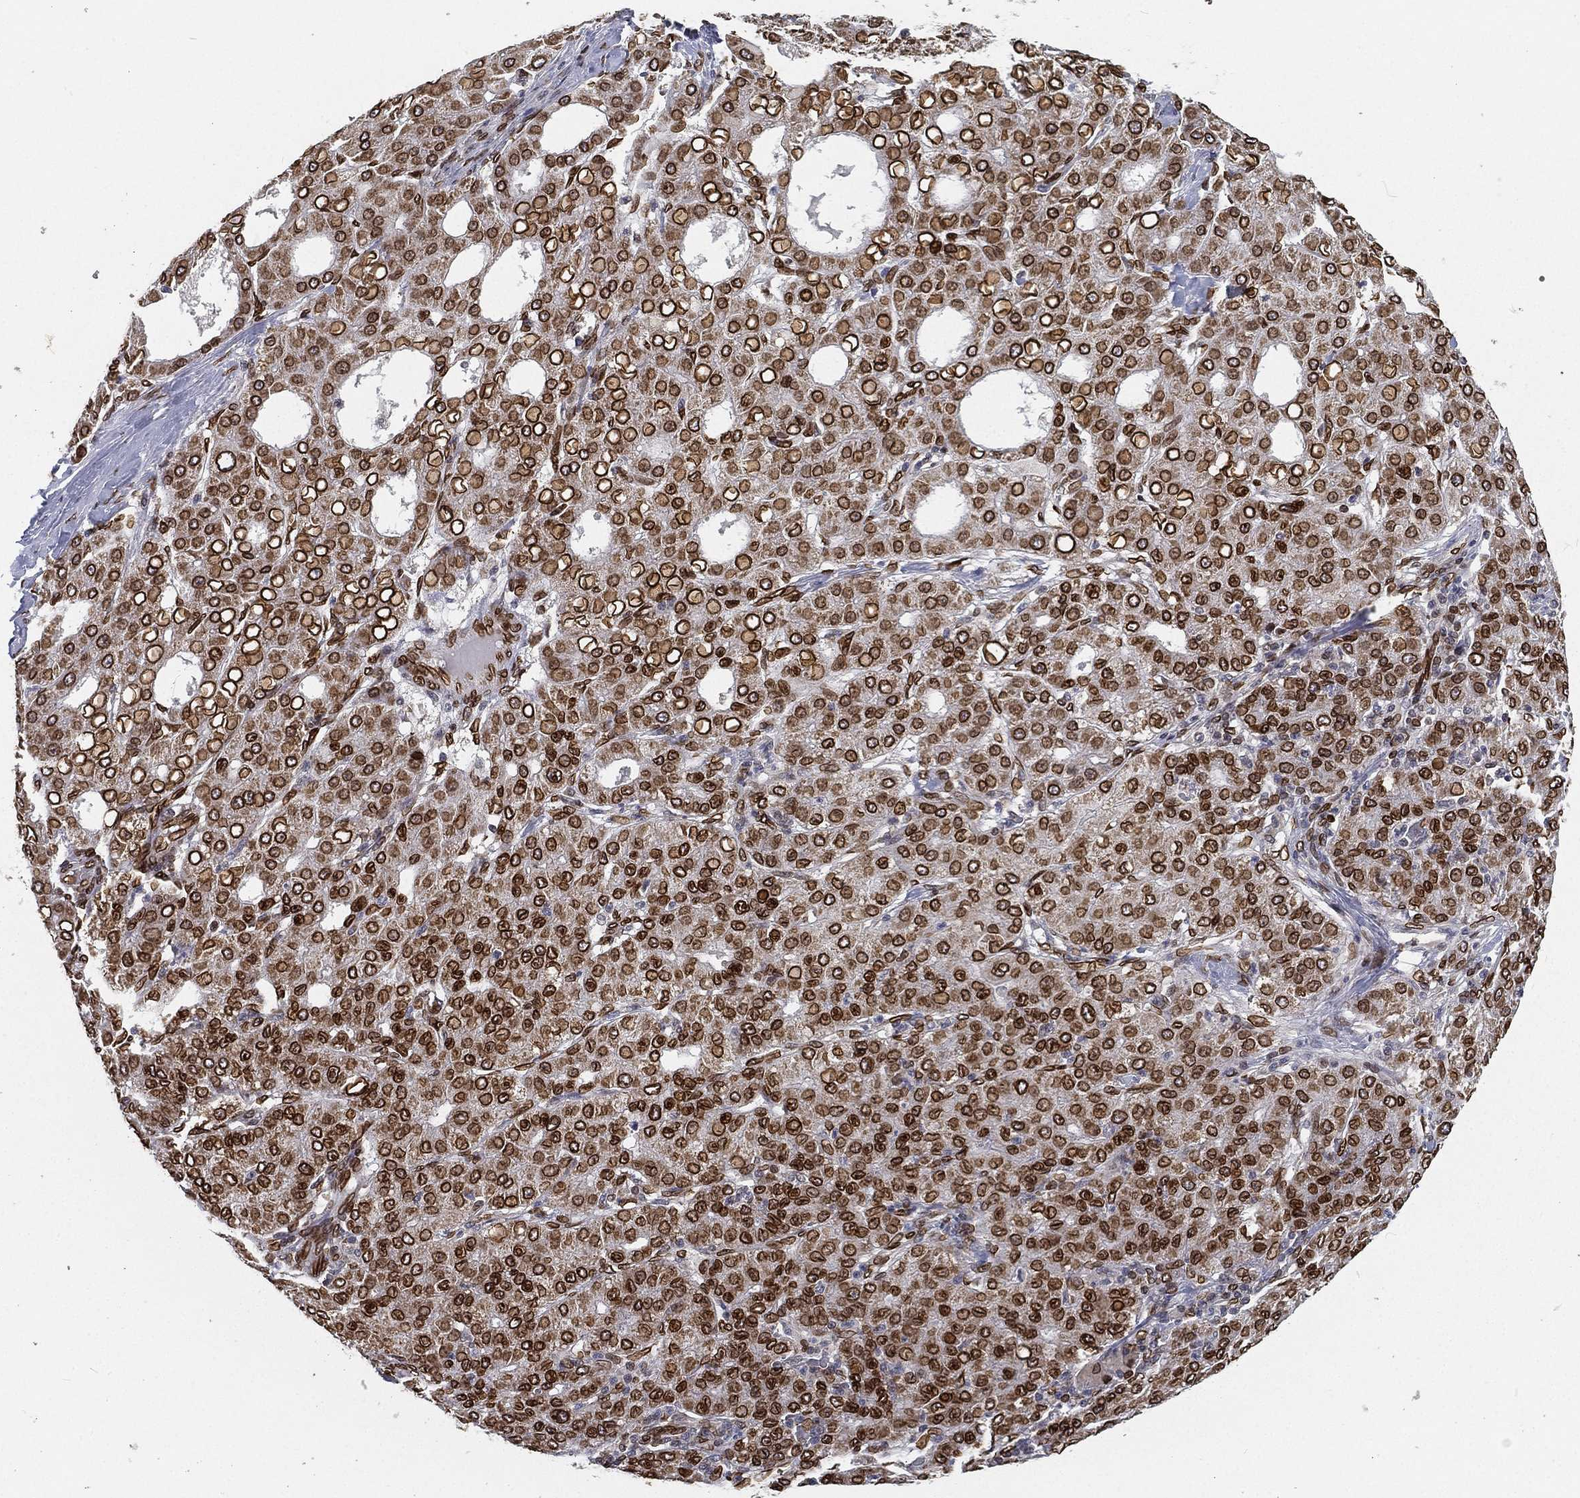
{"staining": {"intensity": "strong", "quantity": ">75%", "location": "cytoplasmic/membranous,nuclear"}, "tissue": "liver cancer", "cell_type": "Tumor cells", "image_type": "cancer", "snomed": [{"axis": "morphology", "description": "Carcinoma, Hepatocellular, NOS"}, {"axis": "topography", "description": "Liver"}], "caption": "Immunohistochemistry (IHC) histopathology image of human liver hepatocellular carcinoma stained for a protein (brown), which demonstrates high levels of strong cytoplasmic/membranous and nuclear staining in about >75% of tumor cells.", "gene": "PALB2", "patient": {"sex": "male", "age": 65}}